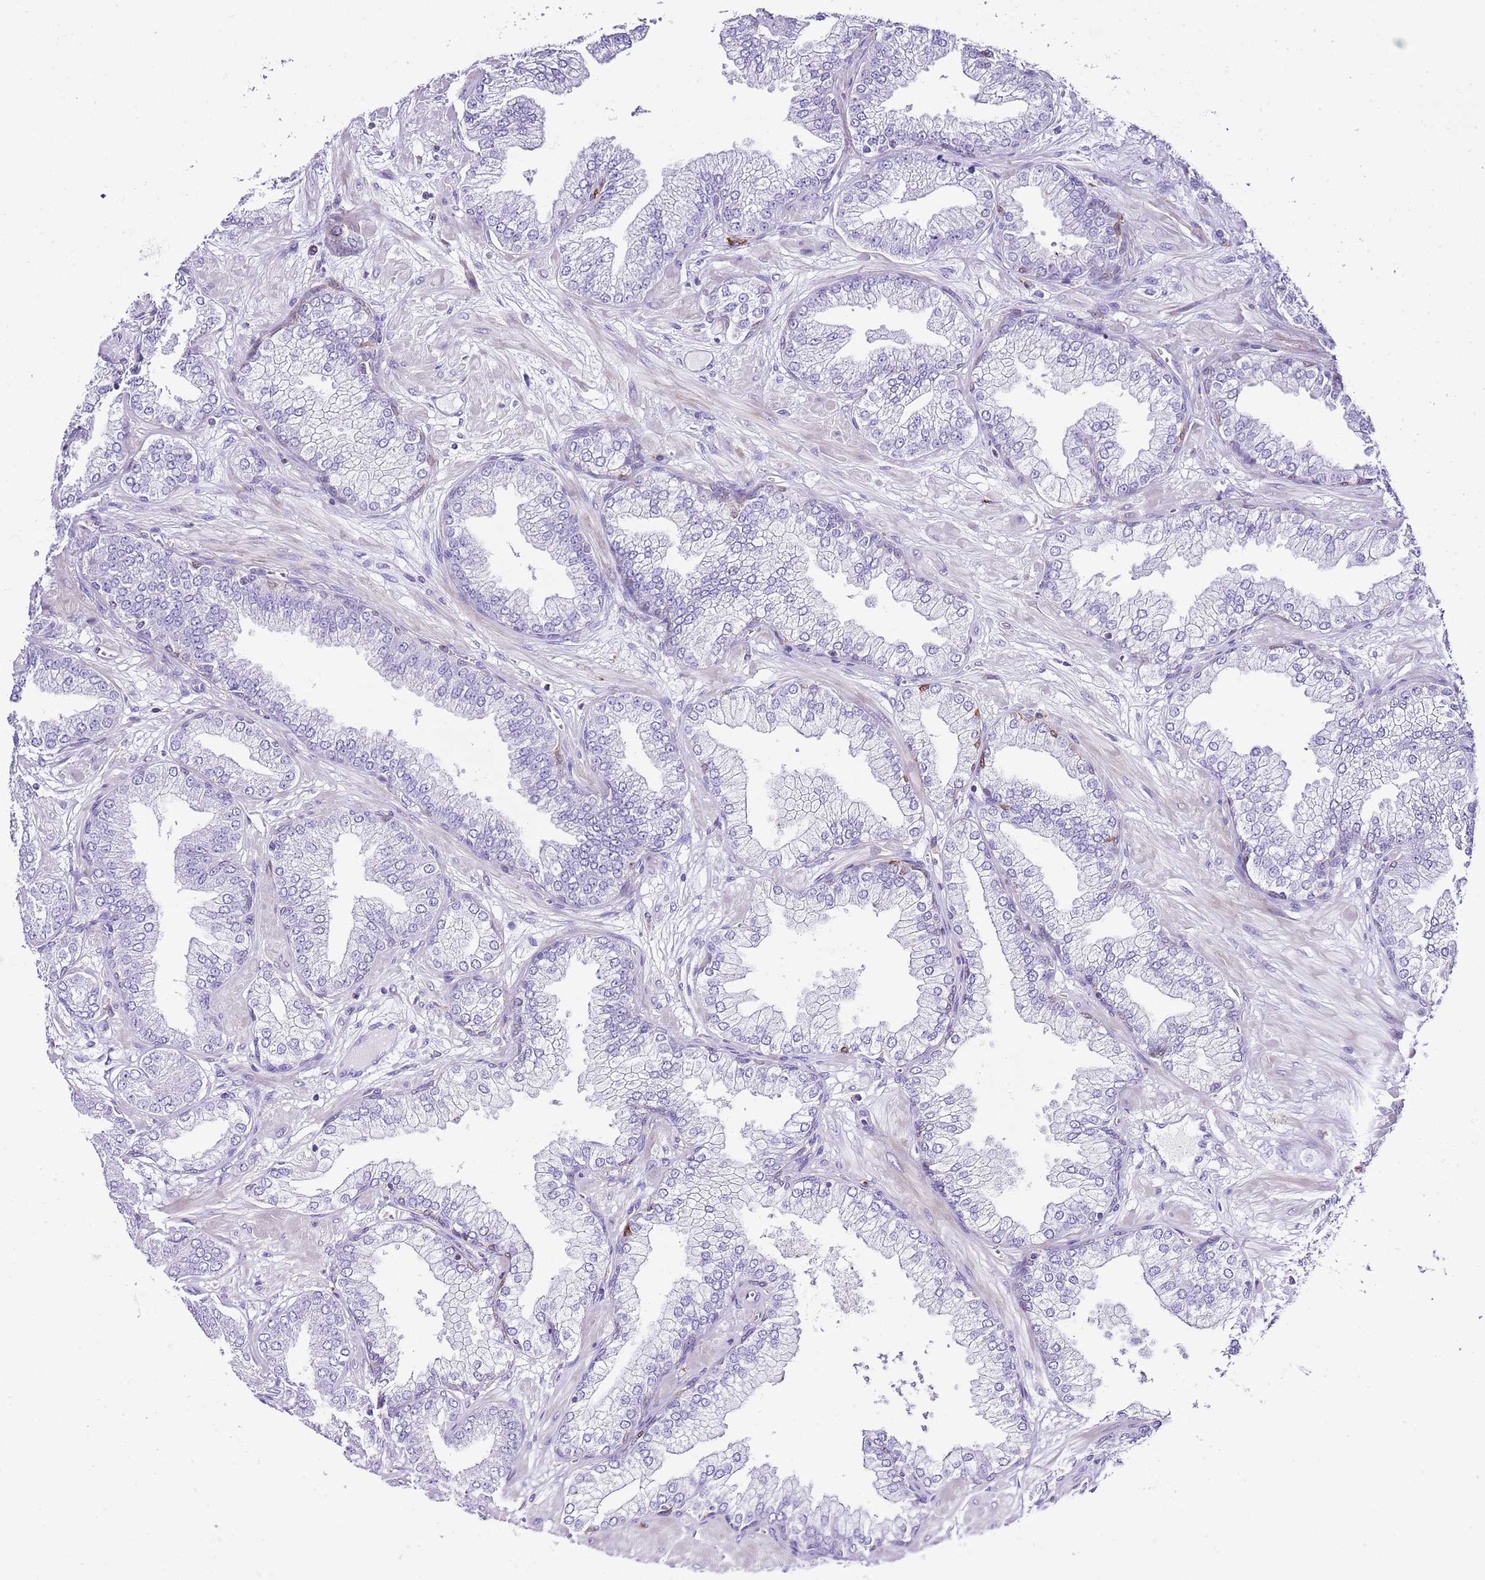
{"staining": {"intensity": "negative", "quantity": "none", "location": "none"}, "tissue": "prostate cancer", "cell_type": "Tumor cells", "image_type": "cancer", "snomed": [{"axis": "morphology", "description": "Adenocarcinoma, Low grade"}, {"axis": "topography", "description": "Prostate"}], "caption": "This is a image of immunohistochemistry staining of adenocarcinoma (low-grade) (prostate), which shows no positivity in tumor cells.", "gene": "ALDH3A1", "patient": {"sex": "male", "age": 55}}